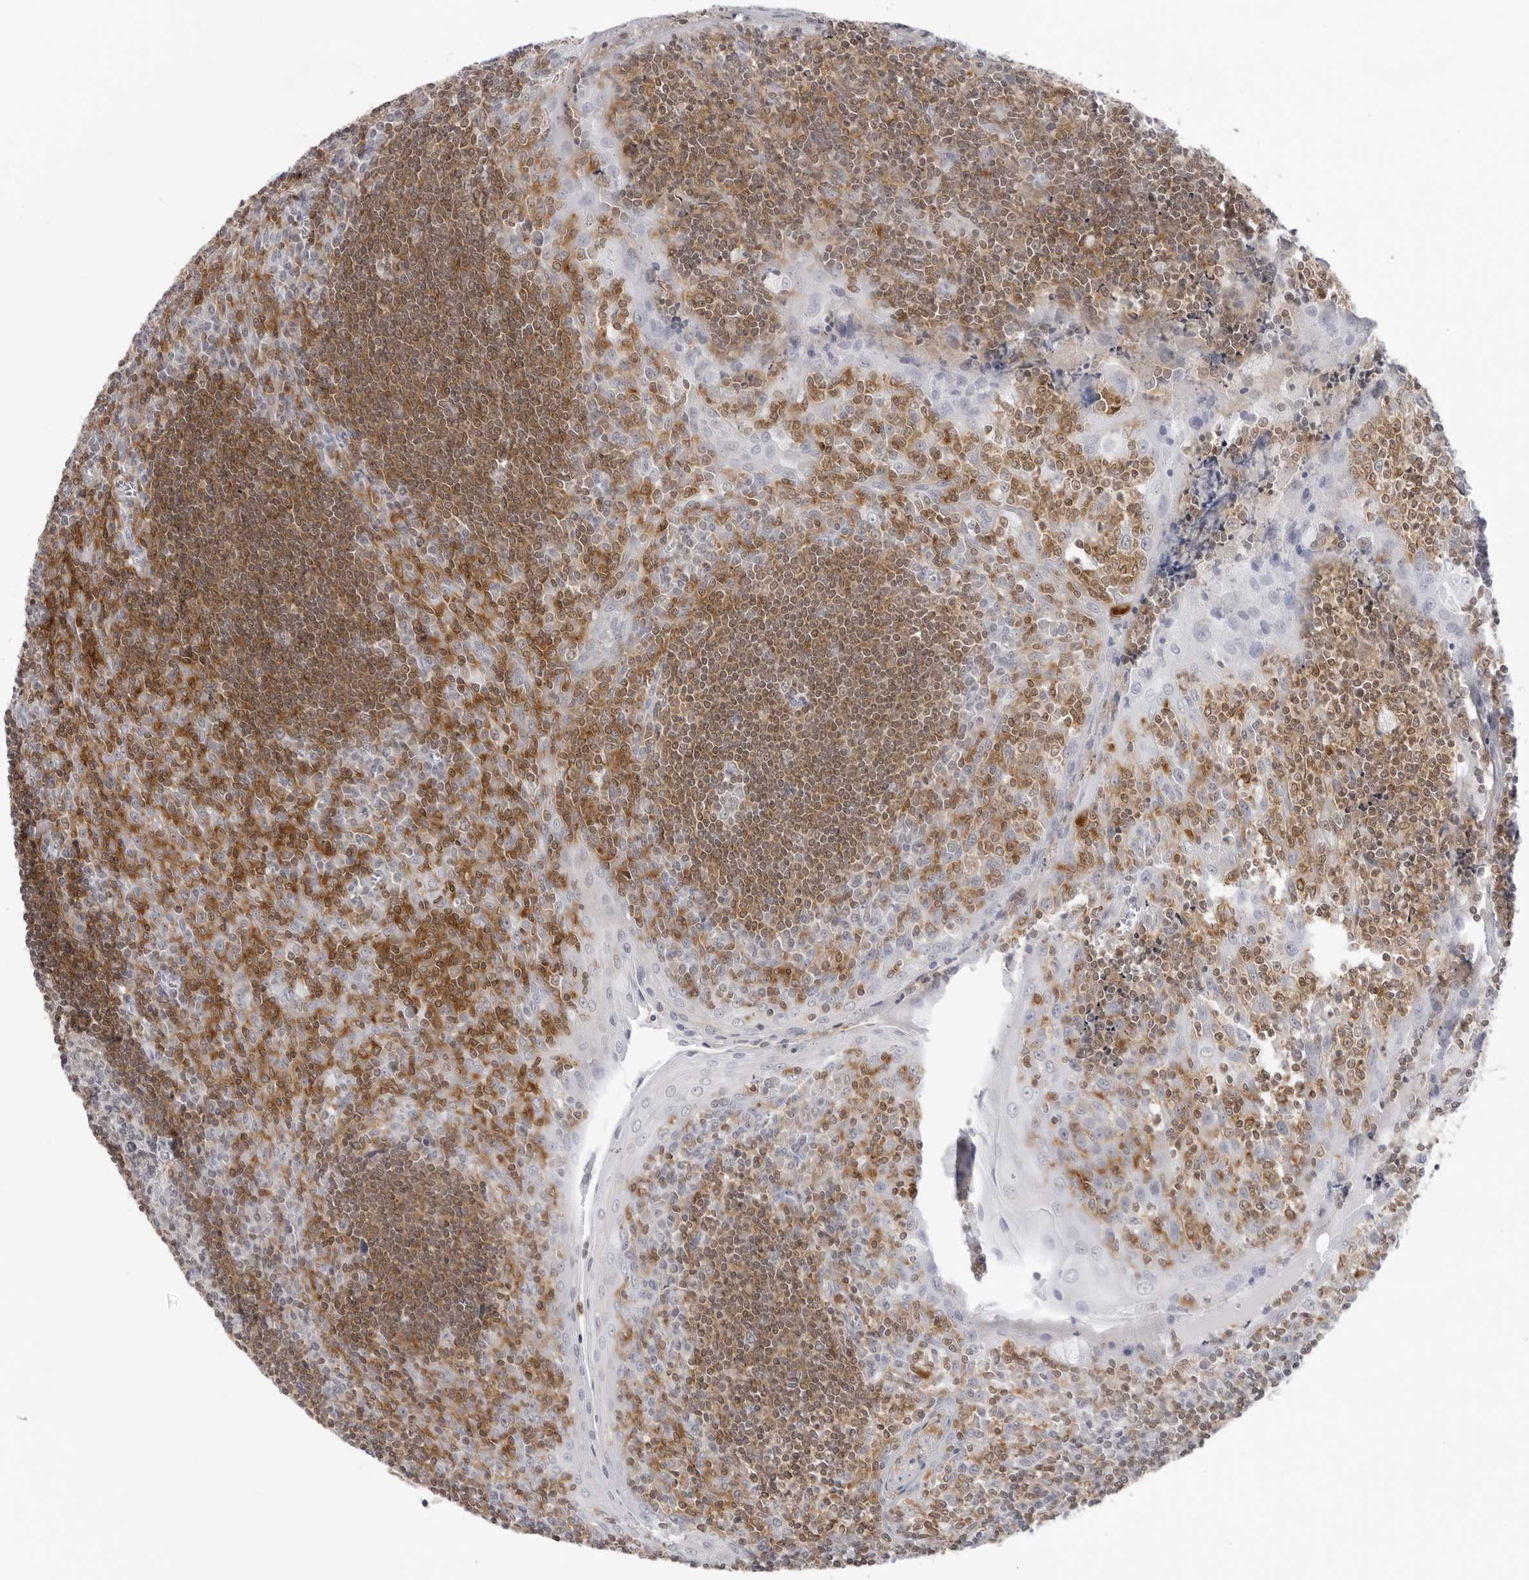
{"staining": {"intensity": "moderate", "quantity": "25%-75%", "location": "cytoplasmic/membranous,nuclear"}, "tissue": "tonsil", "cell_type": "Germinal center cells", "image_type": "normal", "snomed": [{"axis": "morphology", "description": "Normal tissue, NOS"}, {"axis": "topography", "description": "Tonsil"}], "caption": "A micrograph showing moderate cytoplasmic/membranous,nuclear positivity in about 25%-75% of germinal center cells in benign tonsil, as visualized by brown immunohistochemical staining.", "gene": "FMNL1", "patient": {"sex": "male", "age": 27}}